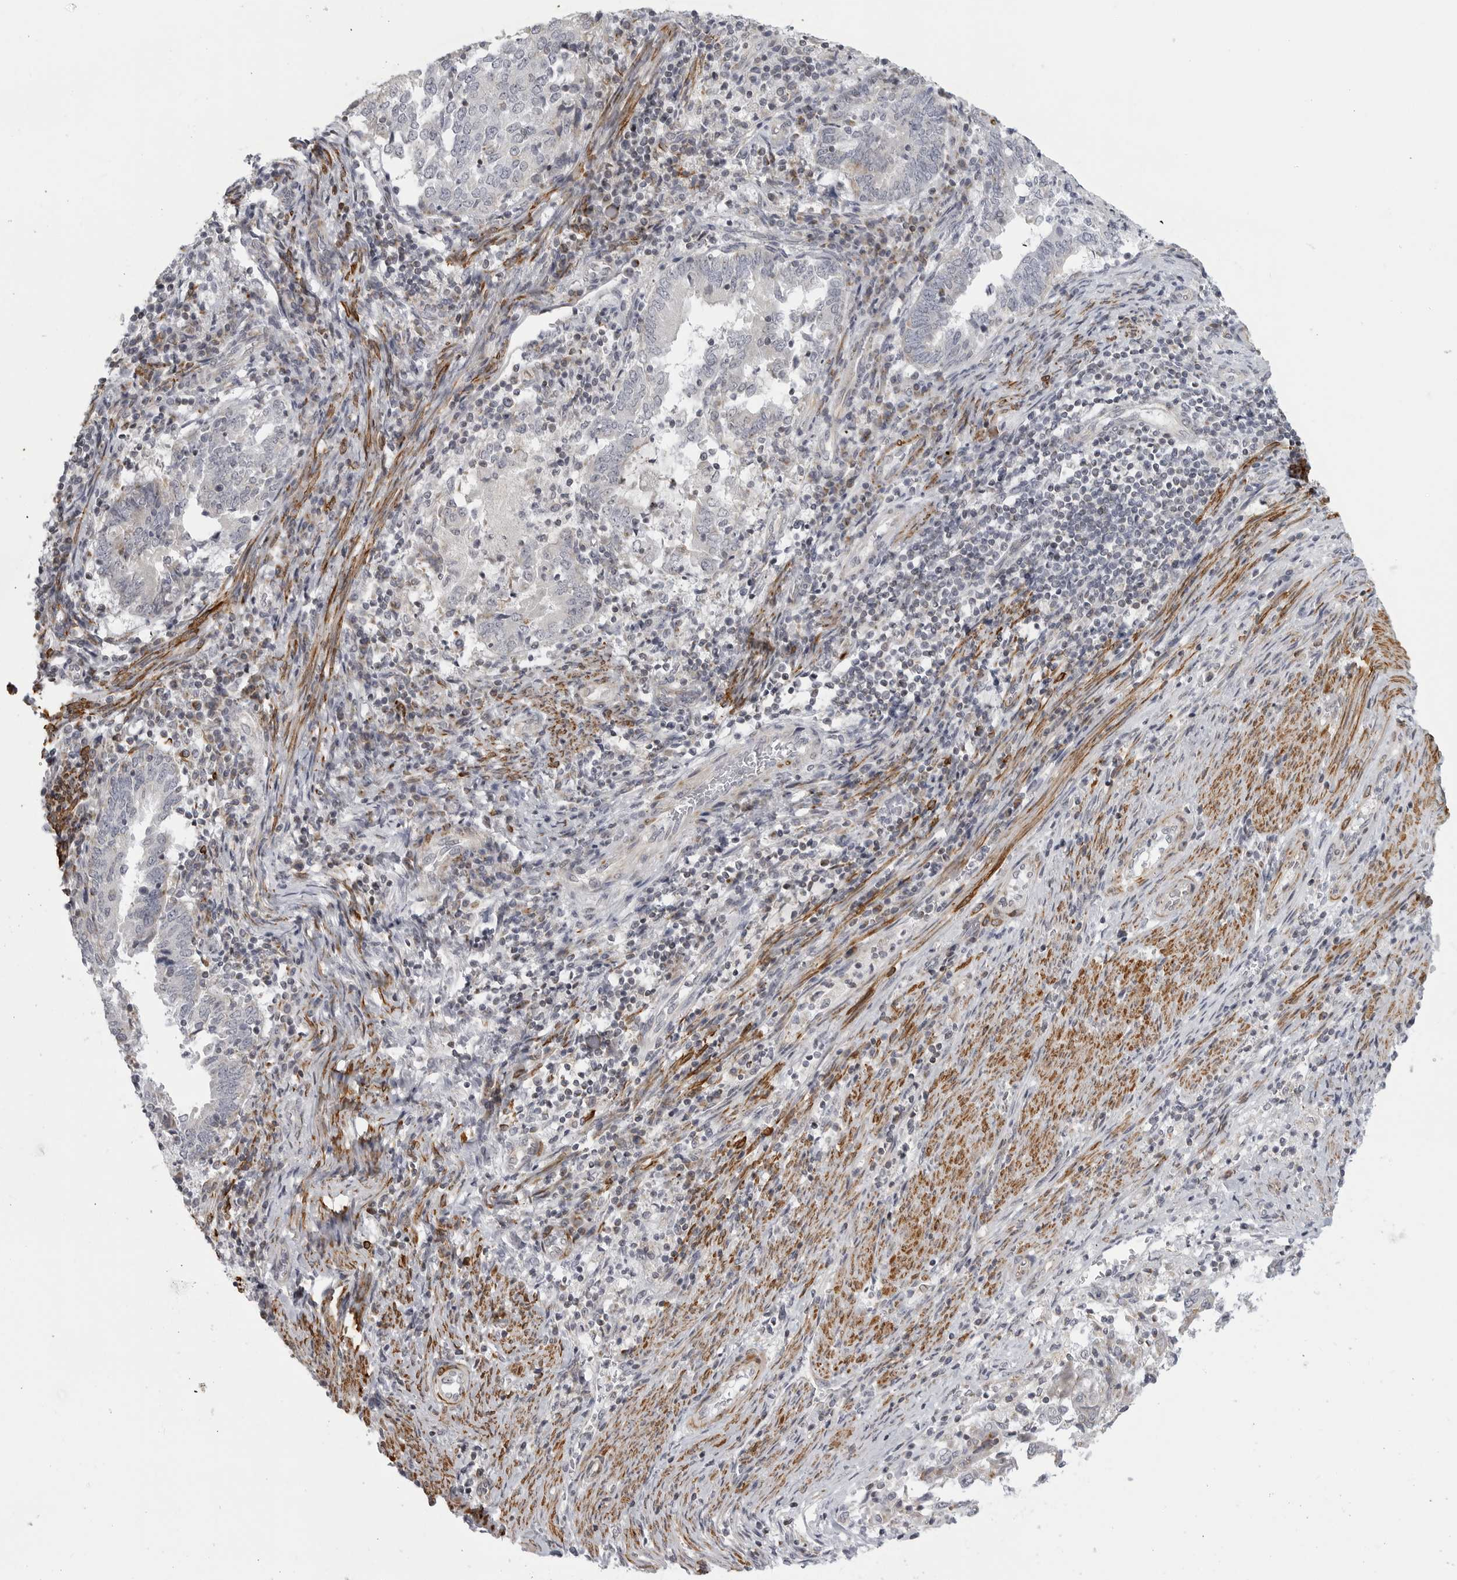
{"staining": {"intensity": "negative", "quantity": "none", "location": "none"}, "tissue": "endometrial cancer", "cell_type": "Tumor cells", "image_type": "cancer", "snomed": [{"axis": "morphology", "description": "Adenocarcinoma, NOS"}, {"axis": "topography", "description": "Endometrium"}], "caption": "A high-resolution micrograph shows IHC staining of adenocarcinoma (endometrial), which shows no significant expression in tumor cells. Nuclei are stained in blue.", "gene": "MAP7D1", "patient": {"sex": "female", "age": 80}}